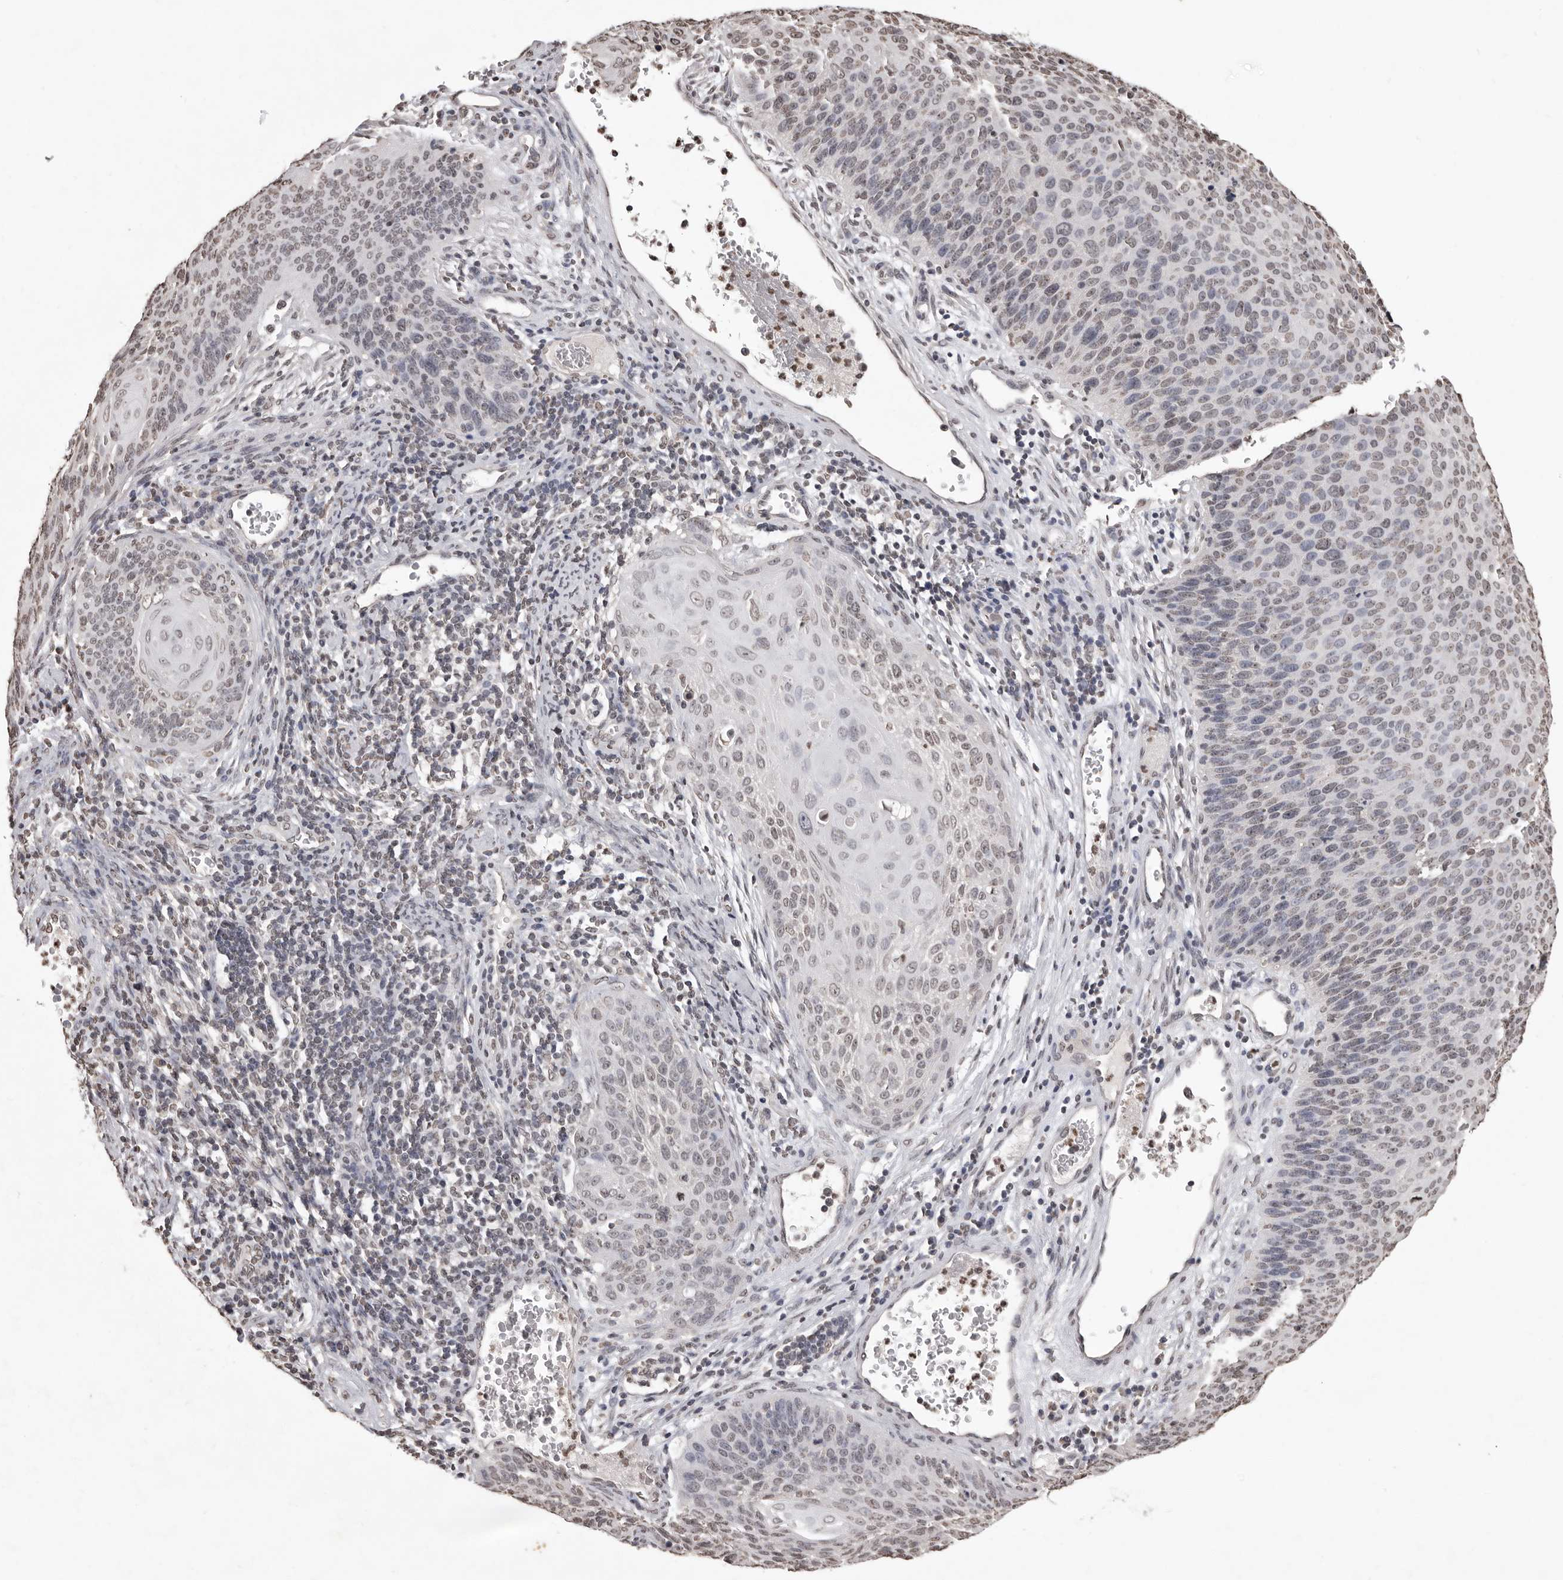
{"staining": {"intensity": "weak", "quantity": "<25%", "location": "nuclear"}, "tissue": "cervical cancer", "cell_type": "Tumor cells", "image_type": "cancer", "snomed": [{"axis": "morphology", "description": "Squamous cell carcinoma, NOS"}, {"axis": "topography", "description": "Cervix"}], "caption": "This is an immunohistochemistry (IHC) micrograph of squamous cell carcinoma (cervical). There is no staining in tumor cells.", "gene": "WDR45", "patient": {"sex": "female", "age": 55}}